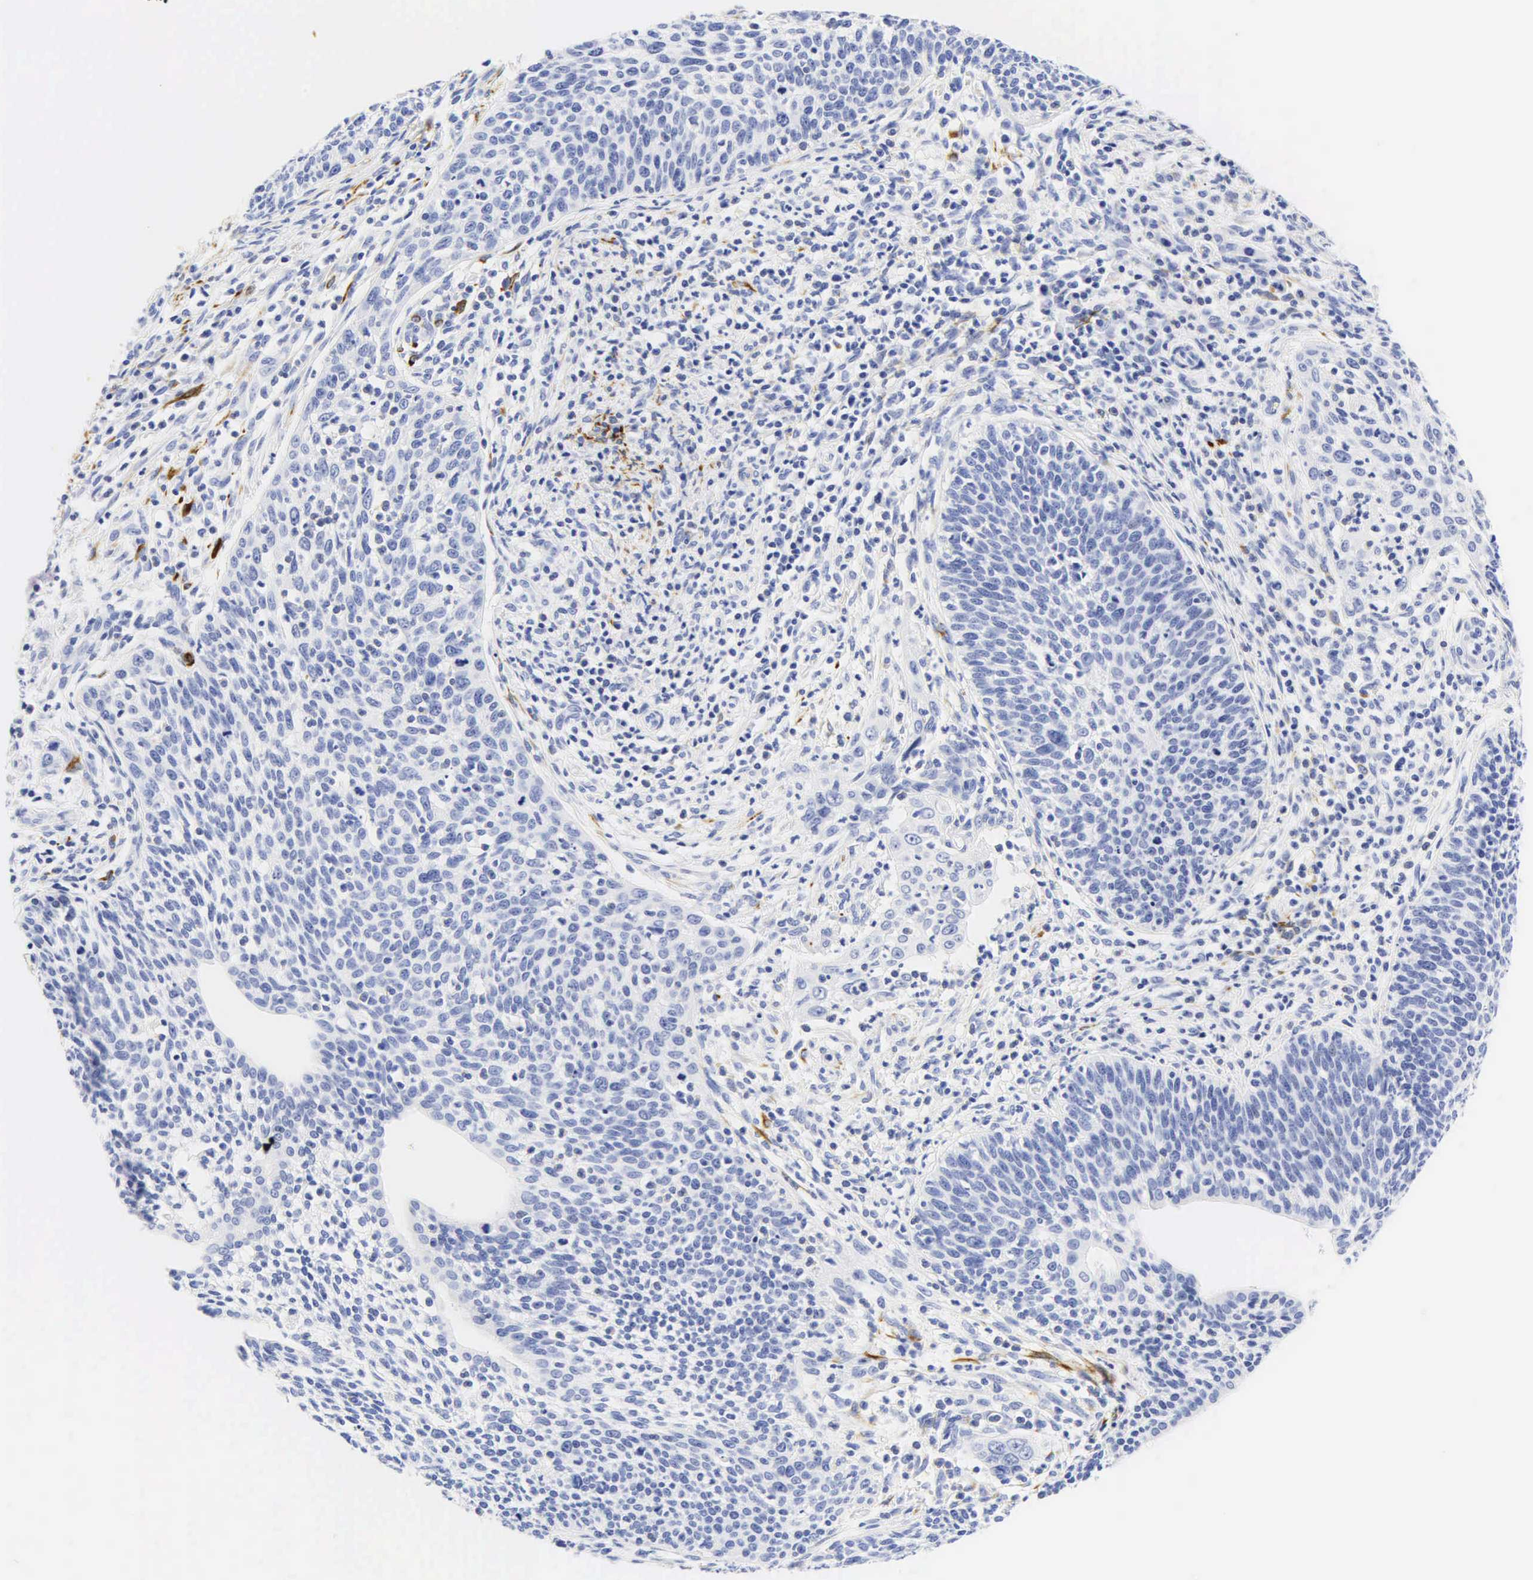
{"staining": {"intensity": "negative", "quantity": "none", "location": "none"}, "tissue": "cervical cancer", "cell_type": "Tumor cells", "image_type": "cancer", "snomed": [{"axis": "morphology", "description": "Squamous cell carcinoma, NOS"}, {"axis": "topography", "description": "Cervix"}], "caption": "Tumor cells show no significant protein positivity in cervical squamous cell carcinoma.", "gene": "DES", "patient": {"sex": "female", "age": 41}}